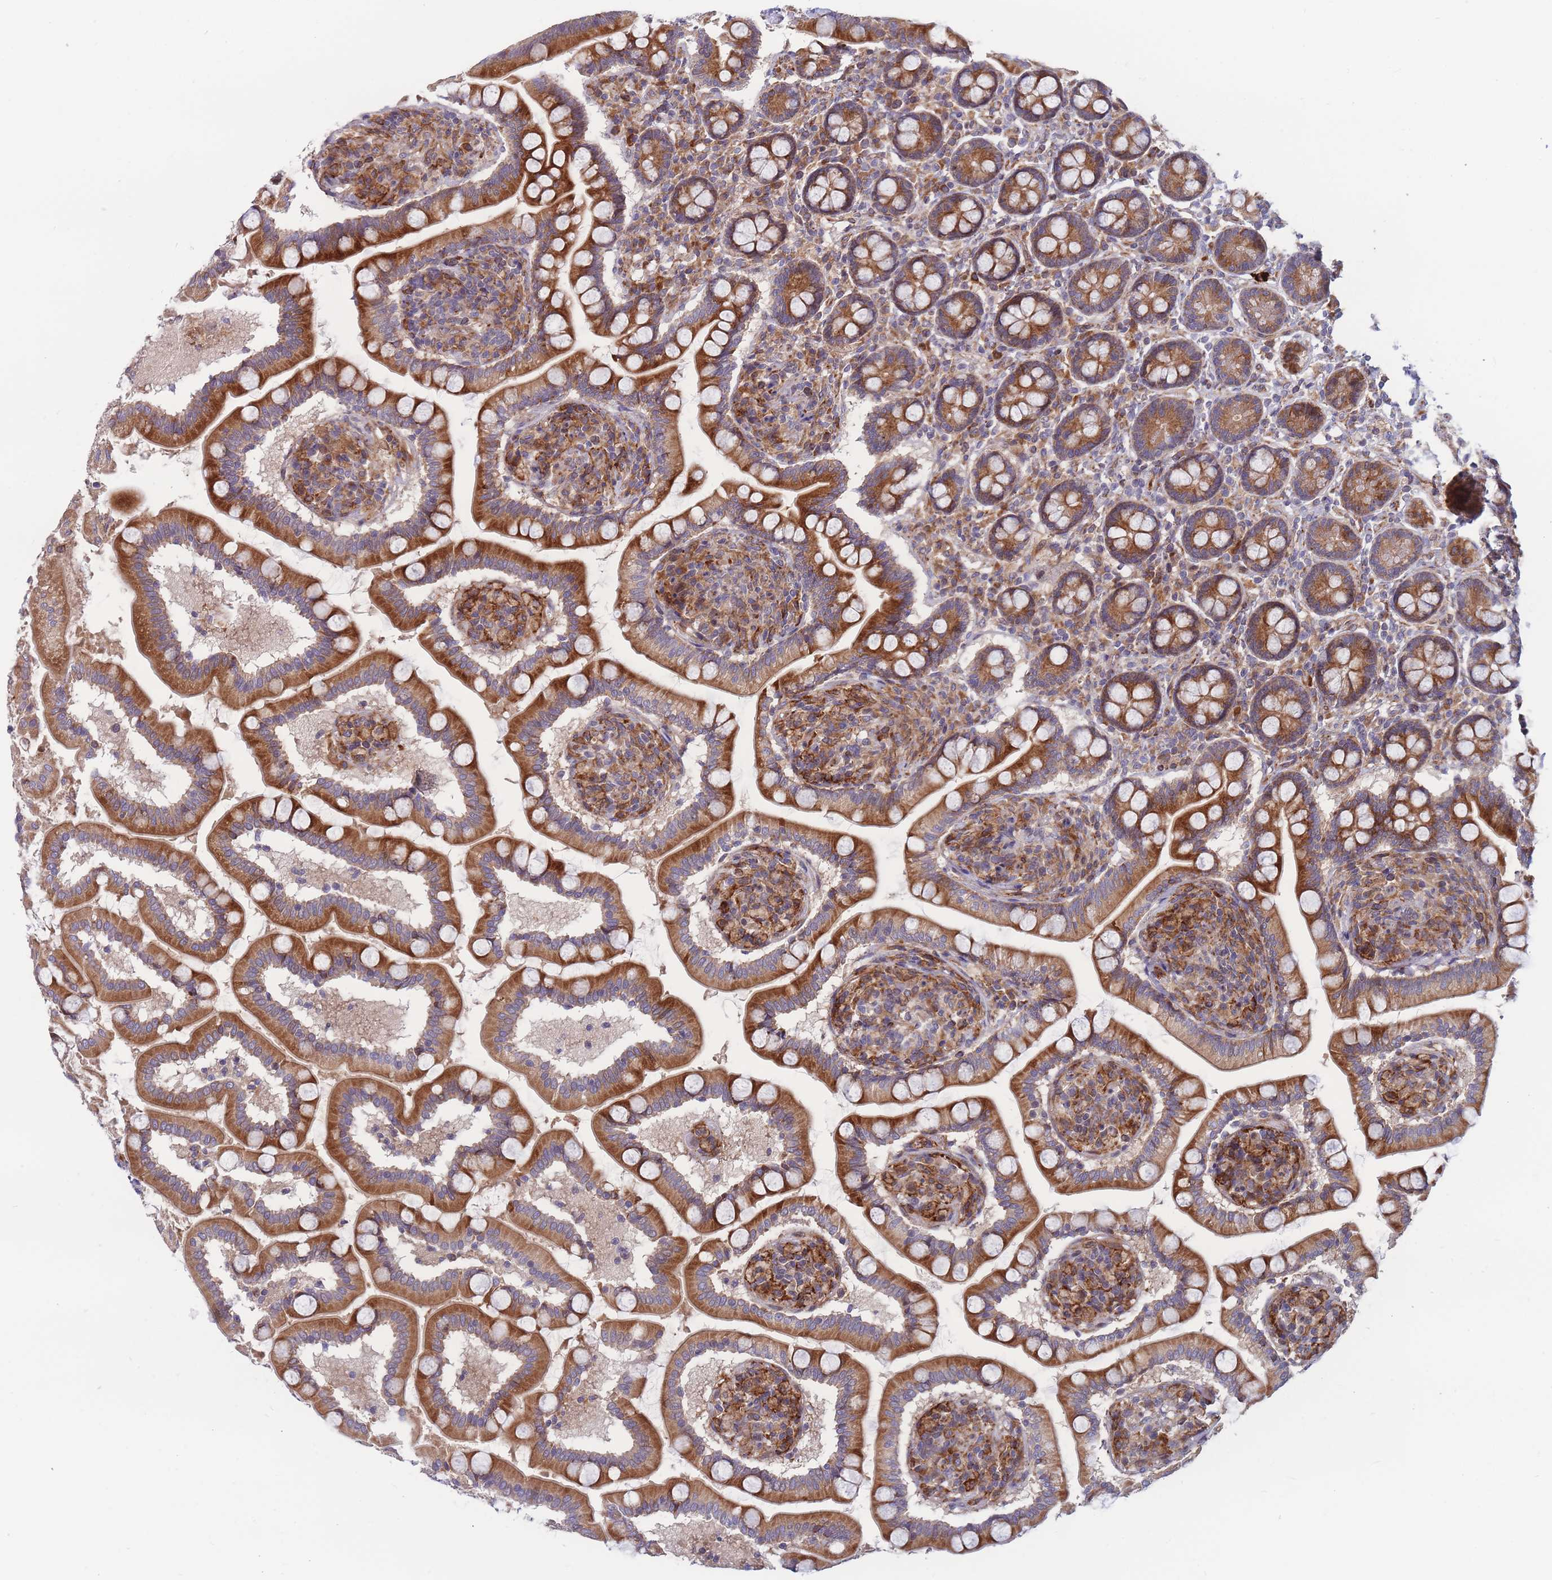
{"staining": {"intensity": "strong", "quantity": ">75%", "location": "cytoplasmic/membranous"}, "tissue": "small intestine", "cell_type": "Glandular cells", "image_type": "normal", "snomed": [{"axis": "morphology", "description": "Normal tissue, NOS"}, {"axis": "topography", "description": "Small intestine"}], "caption": "High-magnification brightfield microscopy of normal small intestine stained with DAB (brown) and counterstained with hematoxylin (blue). glandular cells exhibit strong cytoplasmic/membranous staining is seen in approximately>75% of cells.", "gene": "TMEM131L", "patient": {"sex": "female", "age": 64}}